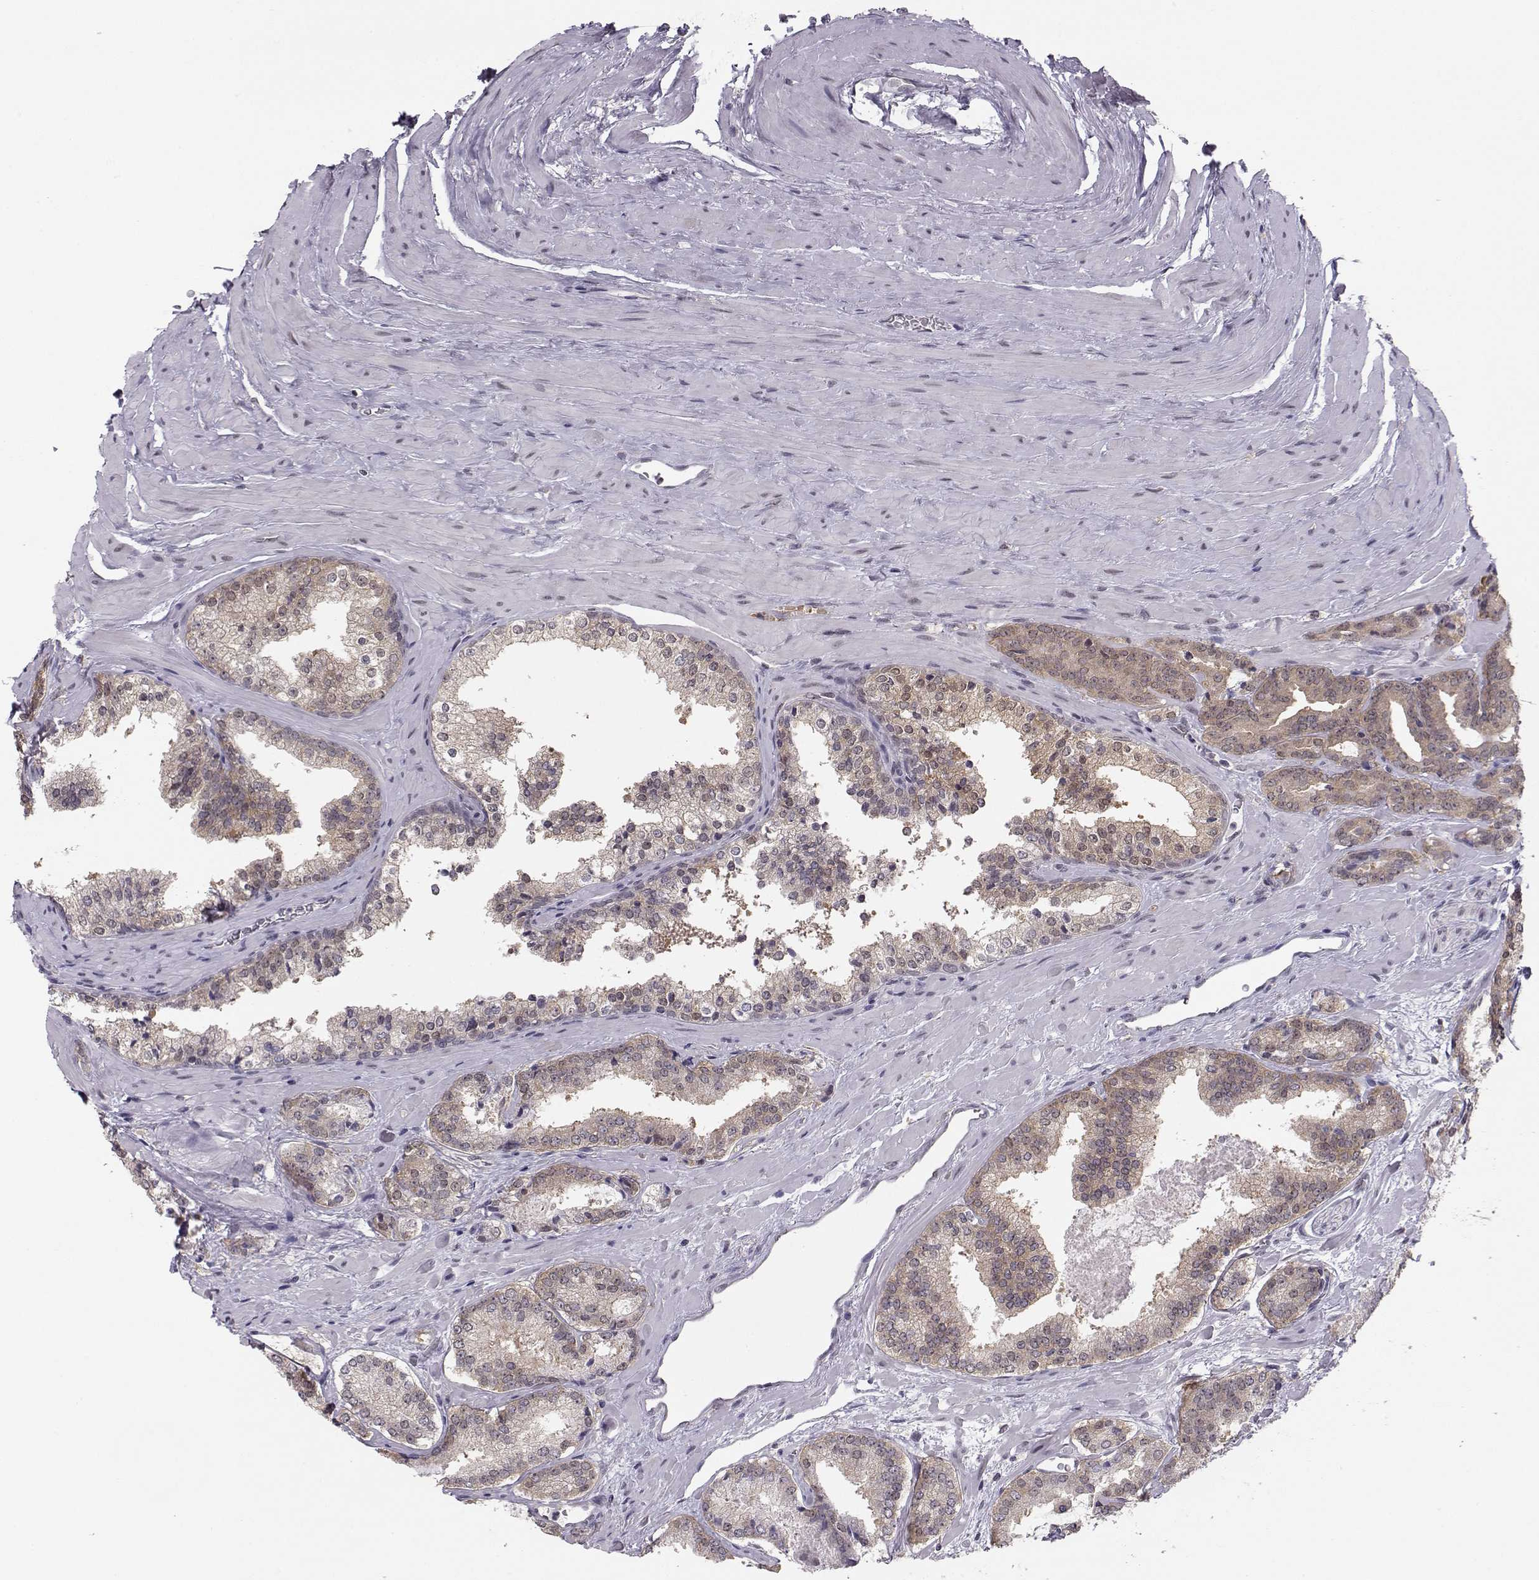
{"staining": {"intensity": "weak", "quantity": "25%-75%", "location": "cytoplasmic/membranous"}, "tissue": "prostate cancer", "cell_type": "Tumor cells", "image_type": "cancer", "snomed": [{"axis": "morphology", "description": "Adenocarcinoma, NOS"}, {"axis": "morphology", "description": "Adenocarcinoma, High grade"}, {"axis": "topography", "description": "Prostate"}], "caption": "Weak cytoplasmic/membranous protein staining is appreciated in about 25%-75% of tumor cells in prostate cancer (adenocarcinoma).", "gene": "KIF13B", "patient": {"sex": "male", "age": 62}}